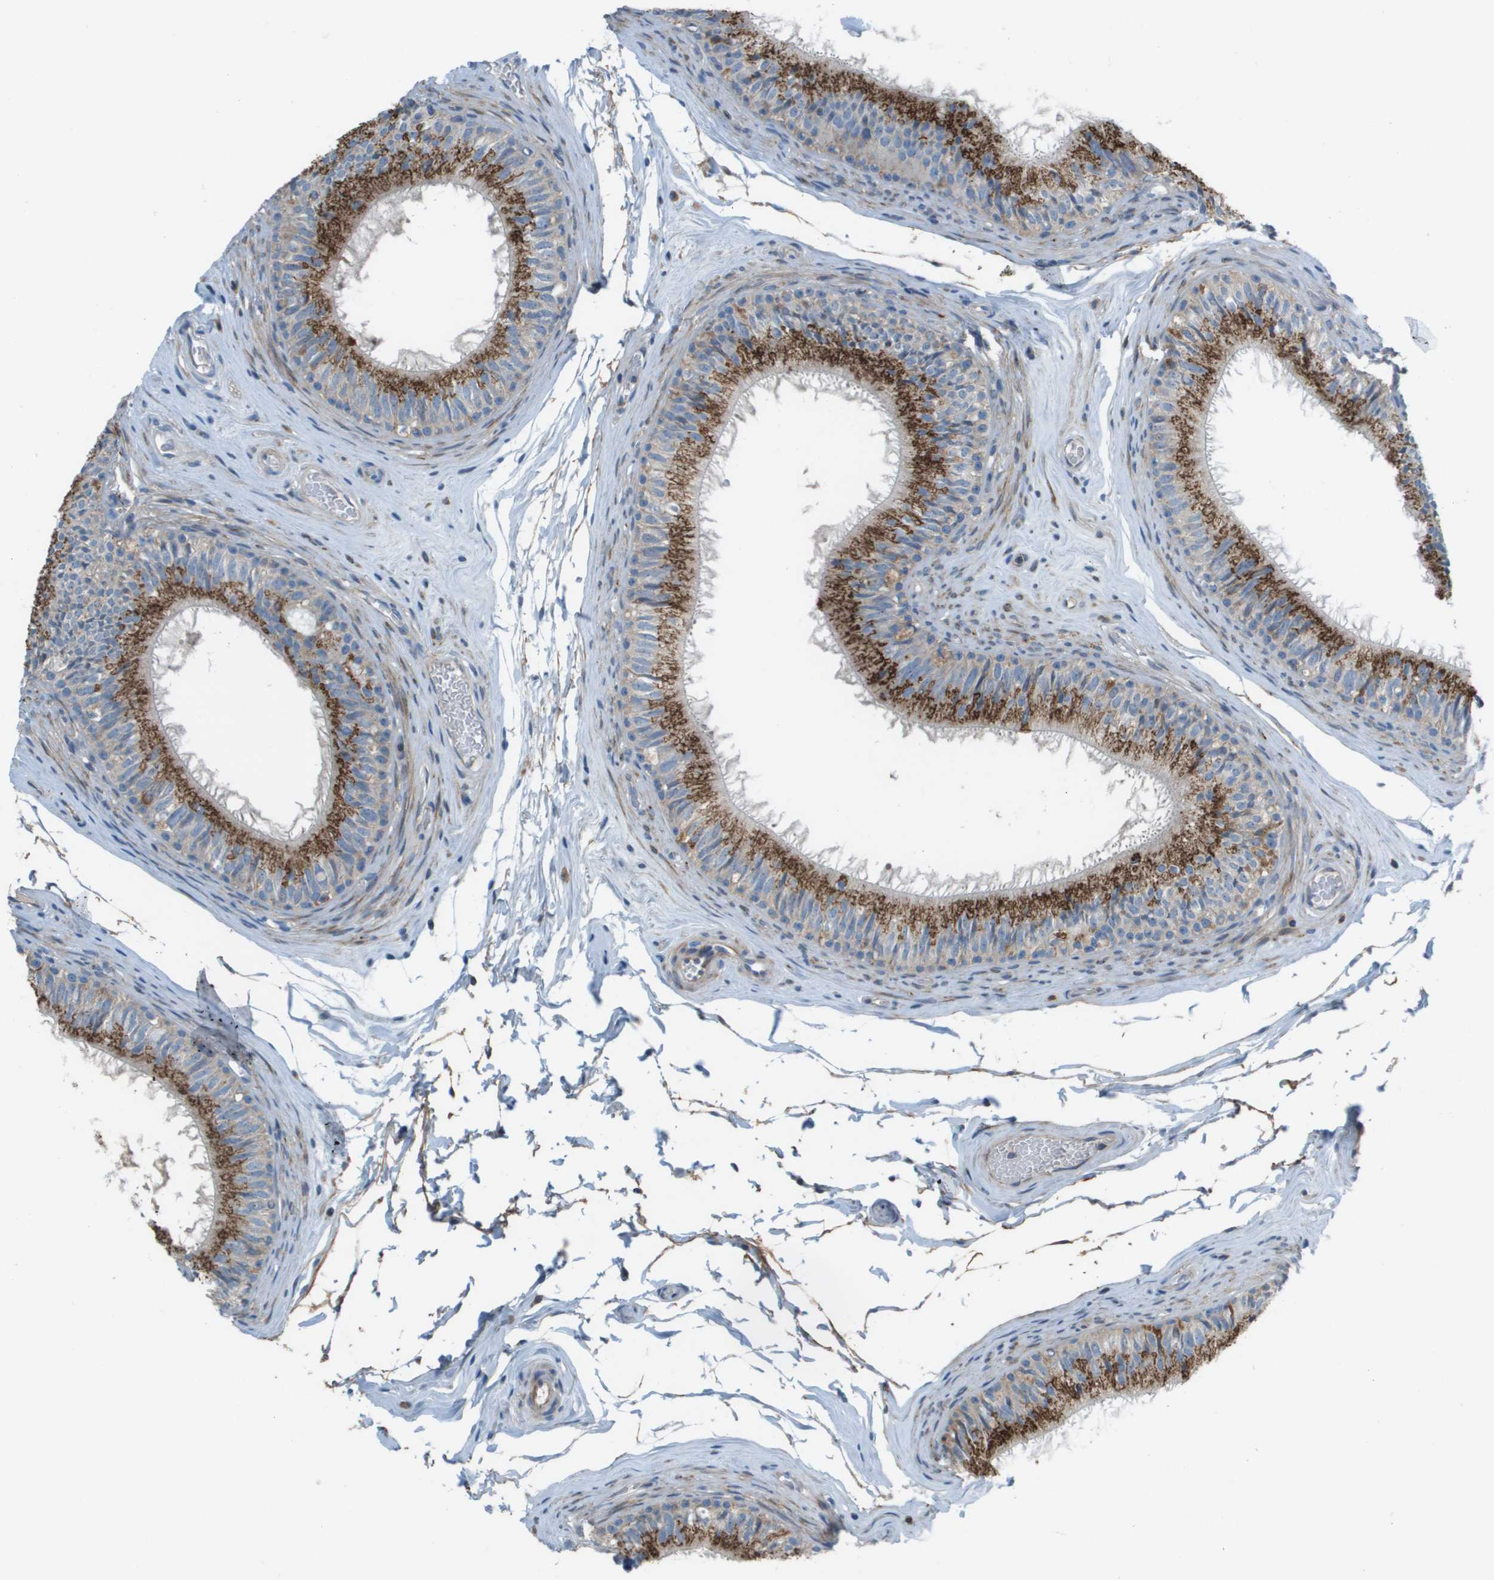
{"staining": {"intensity": "strong", "quantity": ">75%", "location": "cytoplasmic/membranous"}, "tissue": "epididymis", "cell_type": "Glandular cells", "image_type": "normal", "snomed": [{"axis": "morphology", "description": "Normal tissue, NOS"}, {"axis": "topography", "description": "Testis"}, {"axis": "topography", "description": "Epididymis"}], "caption": "Immunohistochemistry (IHC) photomicrograph of benign epididymis stained for a protein (brown), which exhibits high levels of strong cytoplasmic/membranous positivity in approximately >75% of glandular cells.", "gene": "GALNT6", "patient": {"sex": "male", "age": 36}}